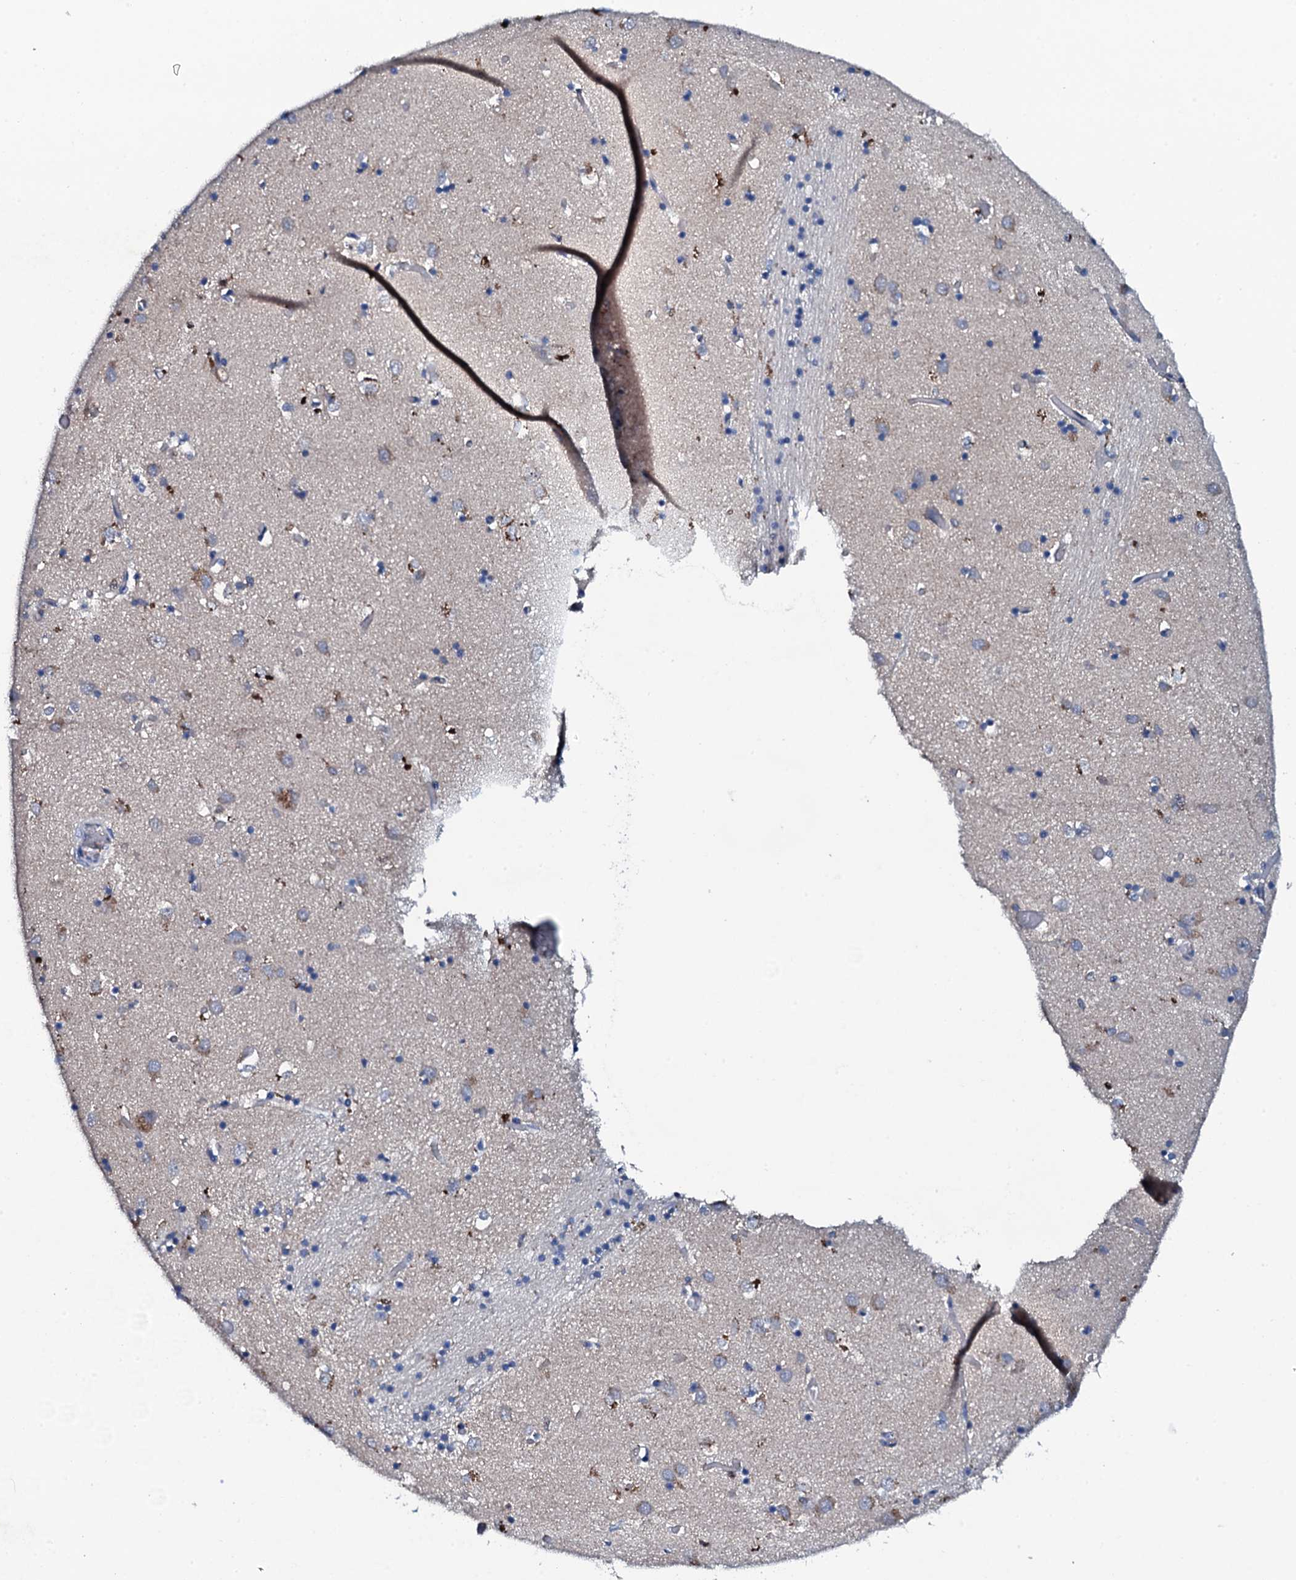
{"staining": {"intensity": "moderate", "quantity": "<25%", "location": "cytoplasmic/membranous"}, "tissue": "caudate", "cell_type": "Glial cells", "image_type": "normal", "snomed": [{"axis": "morphology", "description": "Normal tissue, NOS"}, {"axis": "topography", "description": "Lateral ventricle wall"}], "caption": "Immunohistochemistry (IHC) staining of benign caudate, which displays low levels of moderate cytoplasmic/membranous positivity in approximately <25% of glial cells indicating moderate cytoplasmic/membranous protein expression. The staining was performed using DAB (3,3'-diaminobenzidine) (brown) for protein detection and nuclei were counterstained in hematoxylin (blue).", "gene": "MS4A4E", "patient": {"sex": "male", "age": 70}}